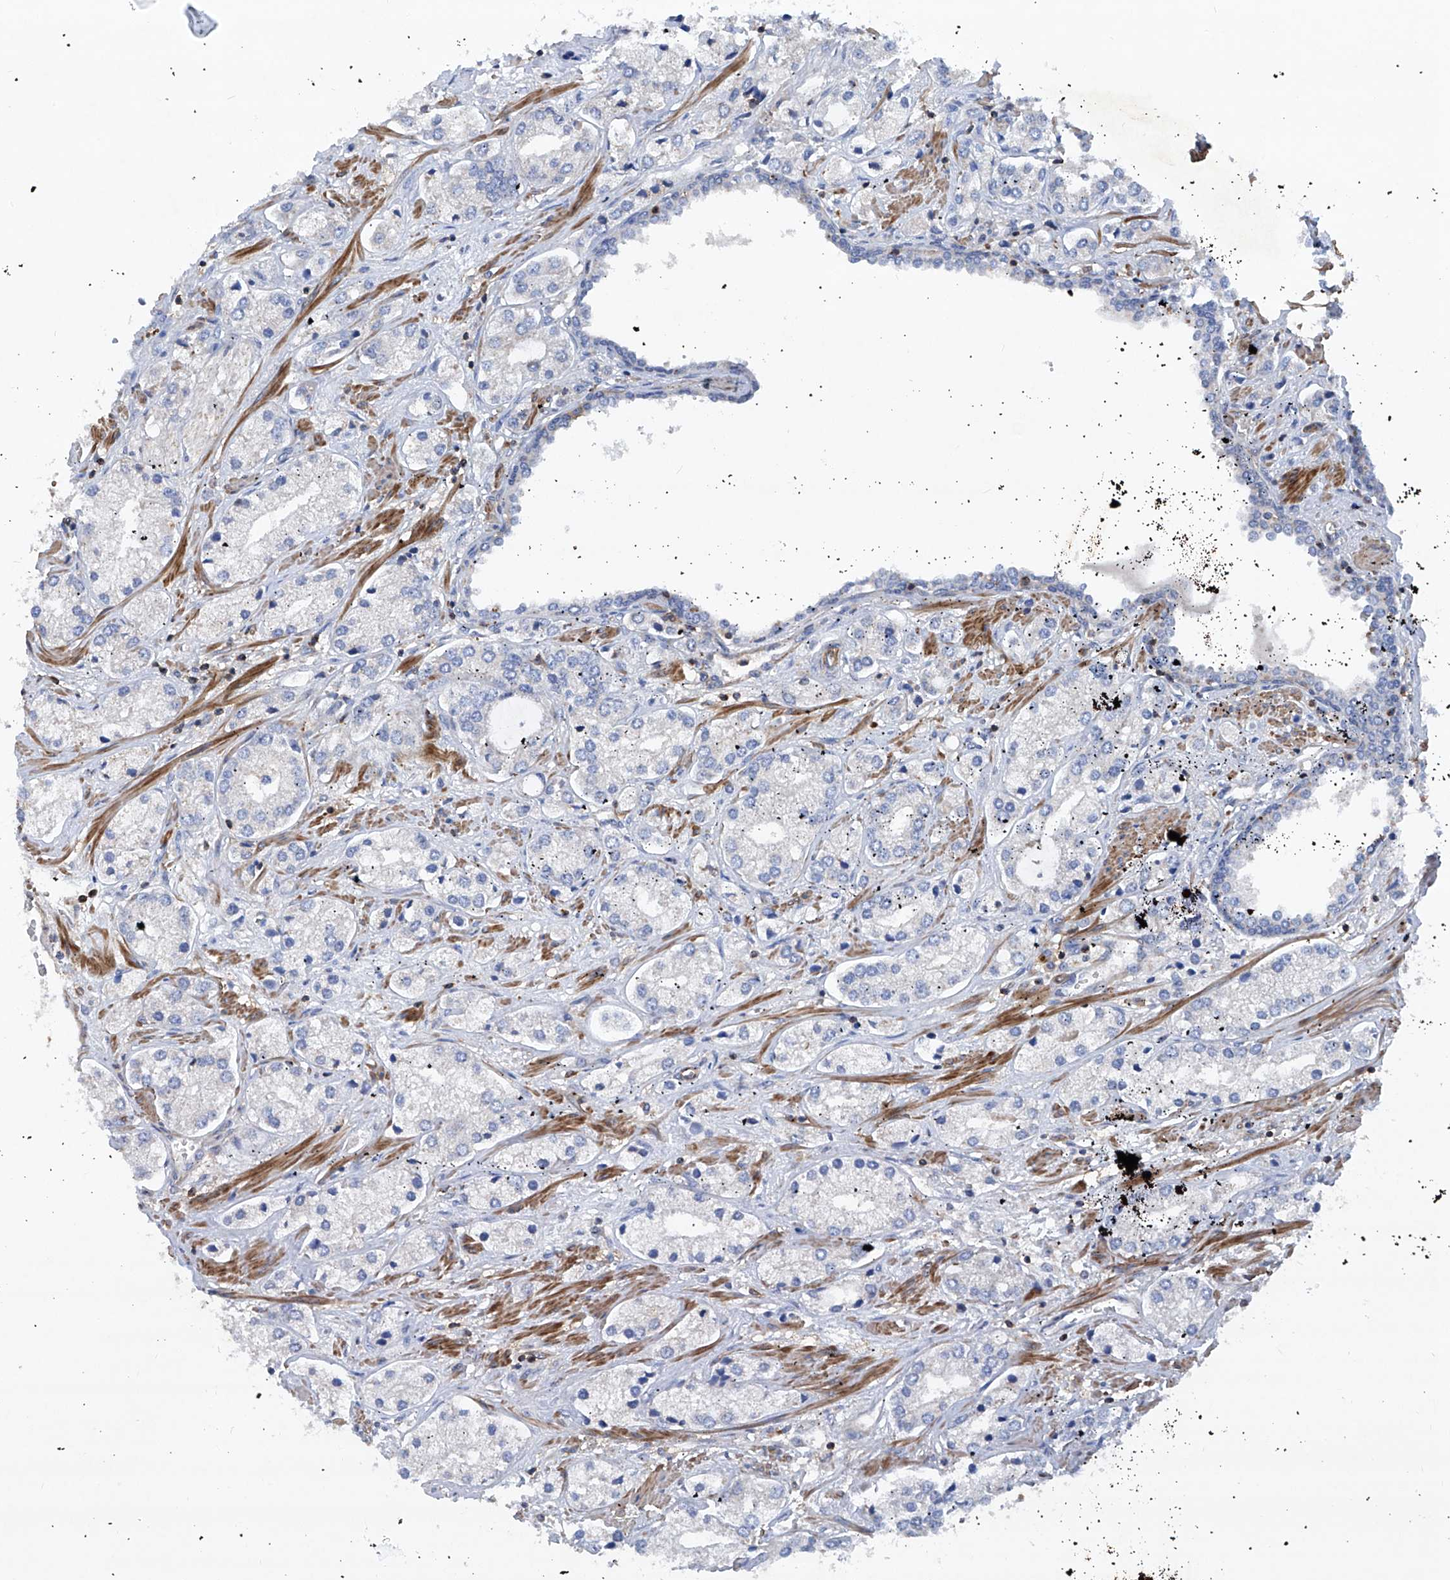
{"staining": {"intensity": "negative", "quantity": "none", "location": "none"}, "tissue": "prostate cancer", "cell_type": "Tumor cells", "image_type": "cancer", "snomed": [{"axis": "morphology", "description": "Adenocarcinoma, High grade"}, {"axis": "topography", "description": "Prostate"}], "caption": "Immunohistochemical staining of human prostate high-grade adenocarcinoma demonstrates no significant positivity in tumor cells.", "gene": "NT5C3A", "patient": {"sex": "male", "age": 66}}